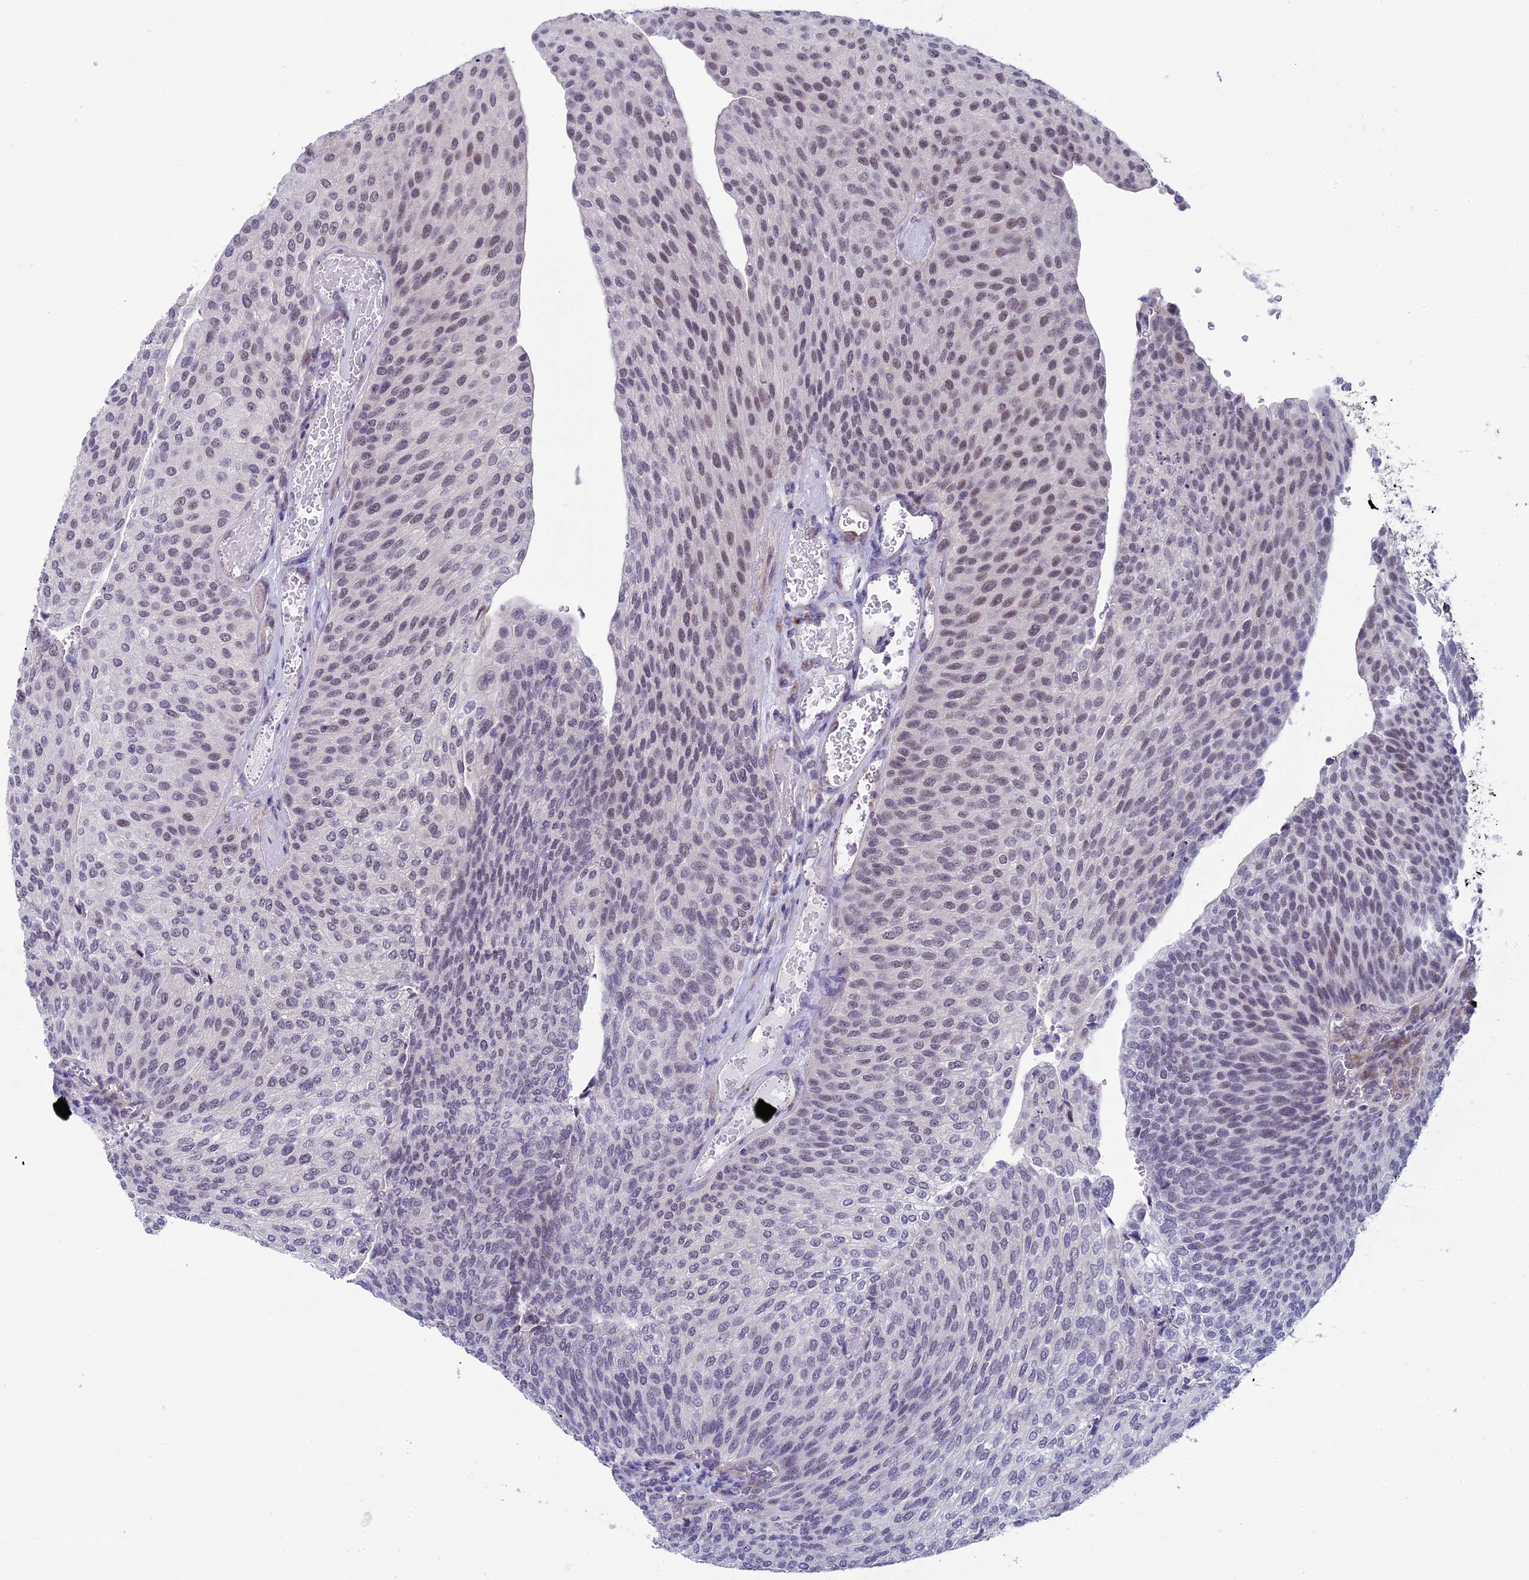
{"staining": {"intensity": "weak", "quantity": "<25%", "location": "nuclear"}, "tissue": "urothelial cancer", "cell_type": "Tumor cells", "image_type": "cancer", "snomed": [{"axis": "morphology", "description": "Urothelial carcinoma, High grade"}, {"axis": "topography", "description": "Urinary bladder"}], "caption": "An immunohistochemistry photomicrograph of urothelial carcinoma (high-grade) is shown. There is no staining in tumor cells of urothelial carcinoma (high-grade).", "gene": "CNEP1R1", "patient": {"sex": "female", "age": 79}}